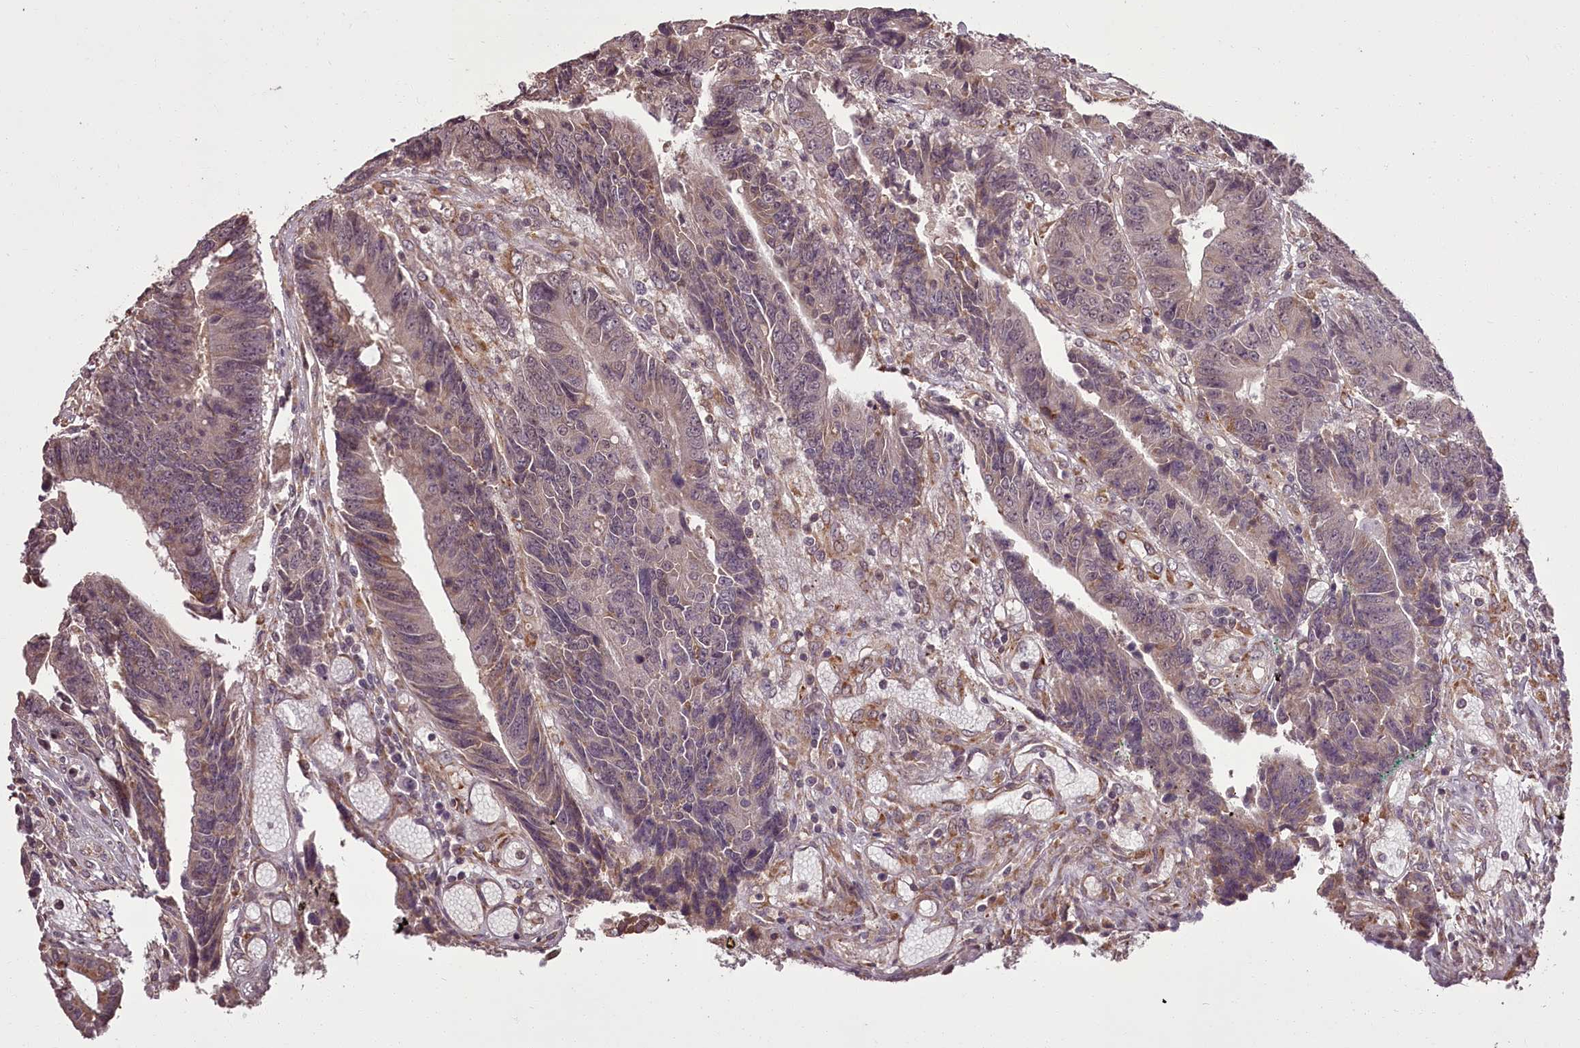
{"staining": {"intensity": "weak", "quantity": "<25%", "location": "cytoplasmic/membranous"}, "tissue": "colorectal cancer", "cell_type": "Tumor cells", "image_type": "cancer", "snomed": [{"axis": "morphology", "description": "Adenocarcinoma, NOS"}, {"axis": "topography", "description": "Rectum"}], "caption": "High magnification brightfield microscopy of colorectal adenocarcinoma stained with DAB (brown) and counterstained with hematoxylin (blue): tumor cells show no significant staining. Nuclei are stained in blue.", "gene": "CCDC92", "patient": {"sex": "male", "age": 84}}